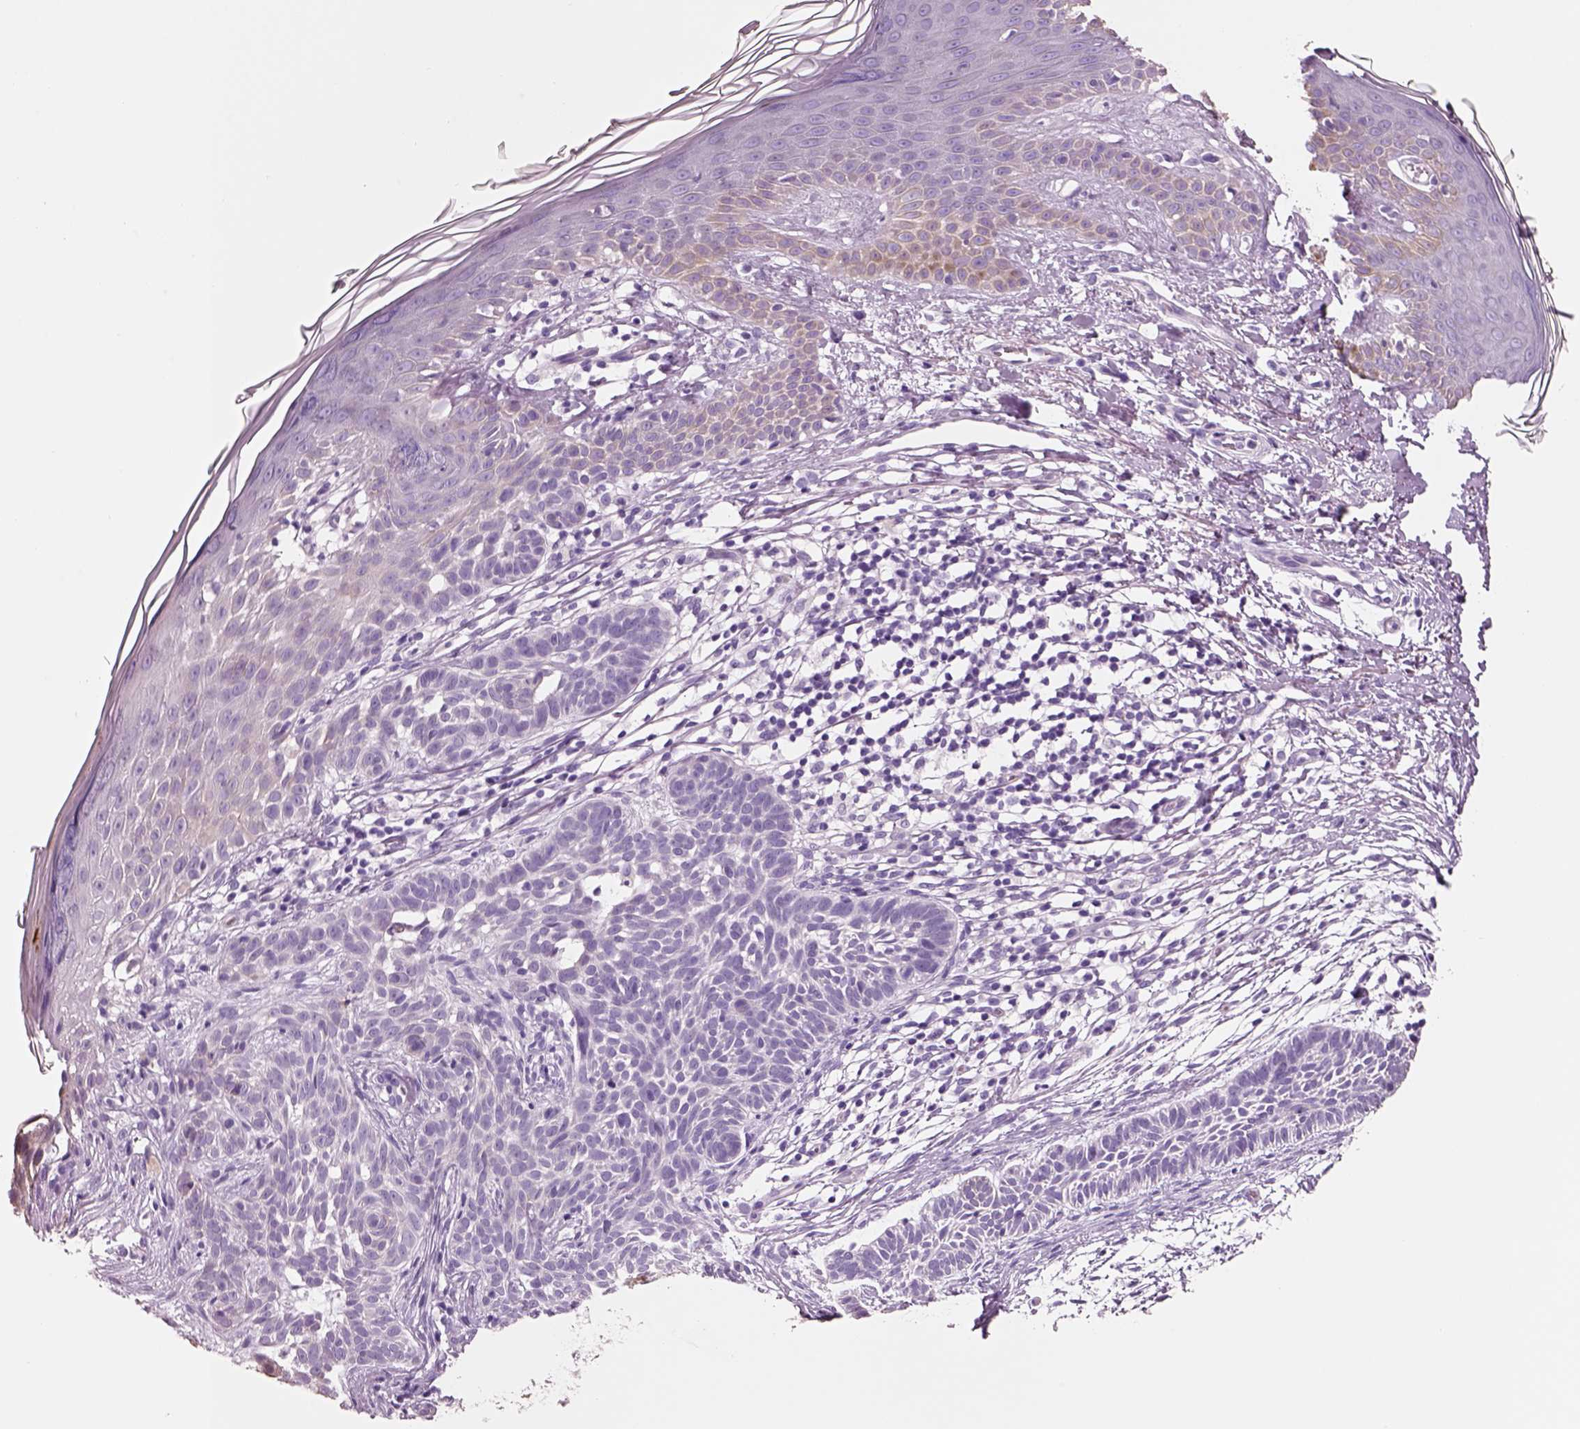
{"staining": {"intensity": "negative", "quantity": "none", "location": "none"}, "tissue": "skin cancer", "cell_type": "Tumor cells", "image_type": "cancer", "snomed": [{"axis": "morphology", "description": "Basal cell carcinoma"}, {"axis": "topography", "description": "Skin"}], "caption": "This is an IHC histopathology image of skin basal cell carcinoma. There is no expression in tumor cells.", "gene": "PNOC", "patient": {"sex": "male", "age": 85}}